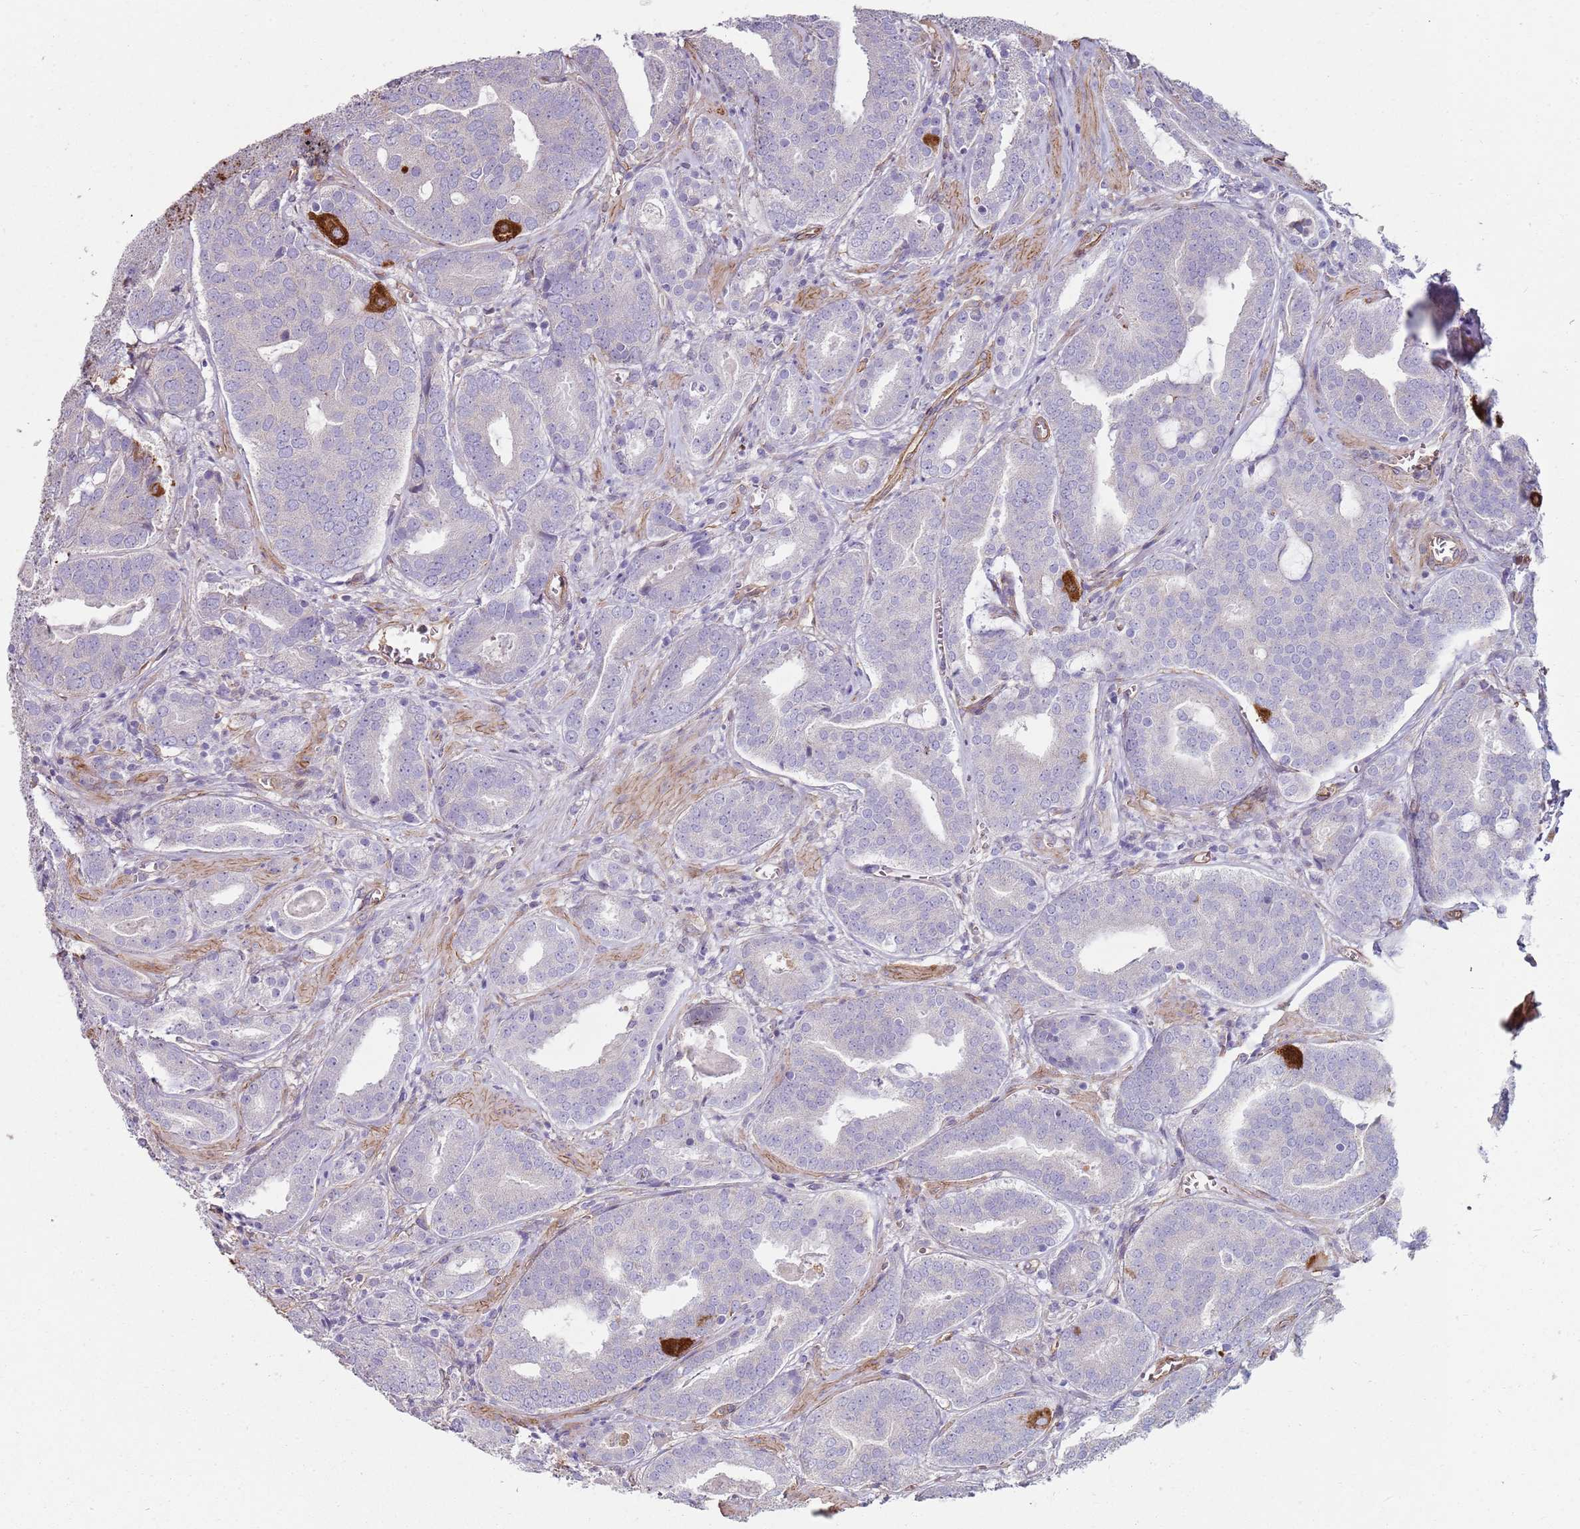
{"staining": {"intensity": "negative", "quantity": "none", "location": "none"}, "tissue": "prostate cancer", "cell_type": "Tumor cells", "image_type": "cancer", "snomed": [{"axis": "morphology", "description": "Adenocarcinoma, High grade"}, {"axis": "topography", "description": "Prostate"}], "caption": "The histopathology image demonstrates no staining of tumor cells in adenocarcinoma (high-grade) (prostate).", "gene": "PHLPP2", "patient": {"sex": "male", "age": 55}}